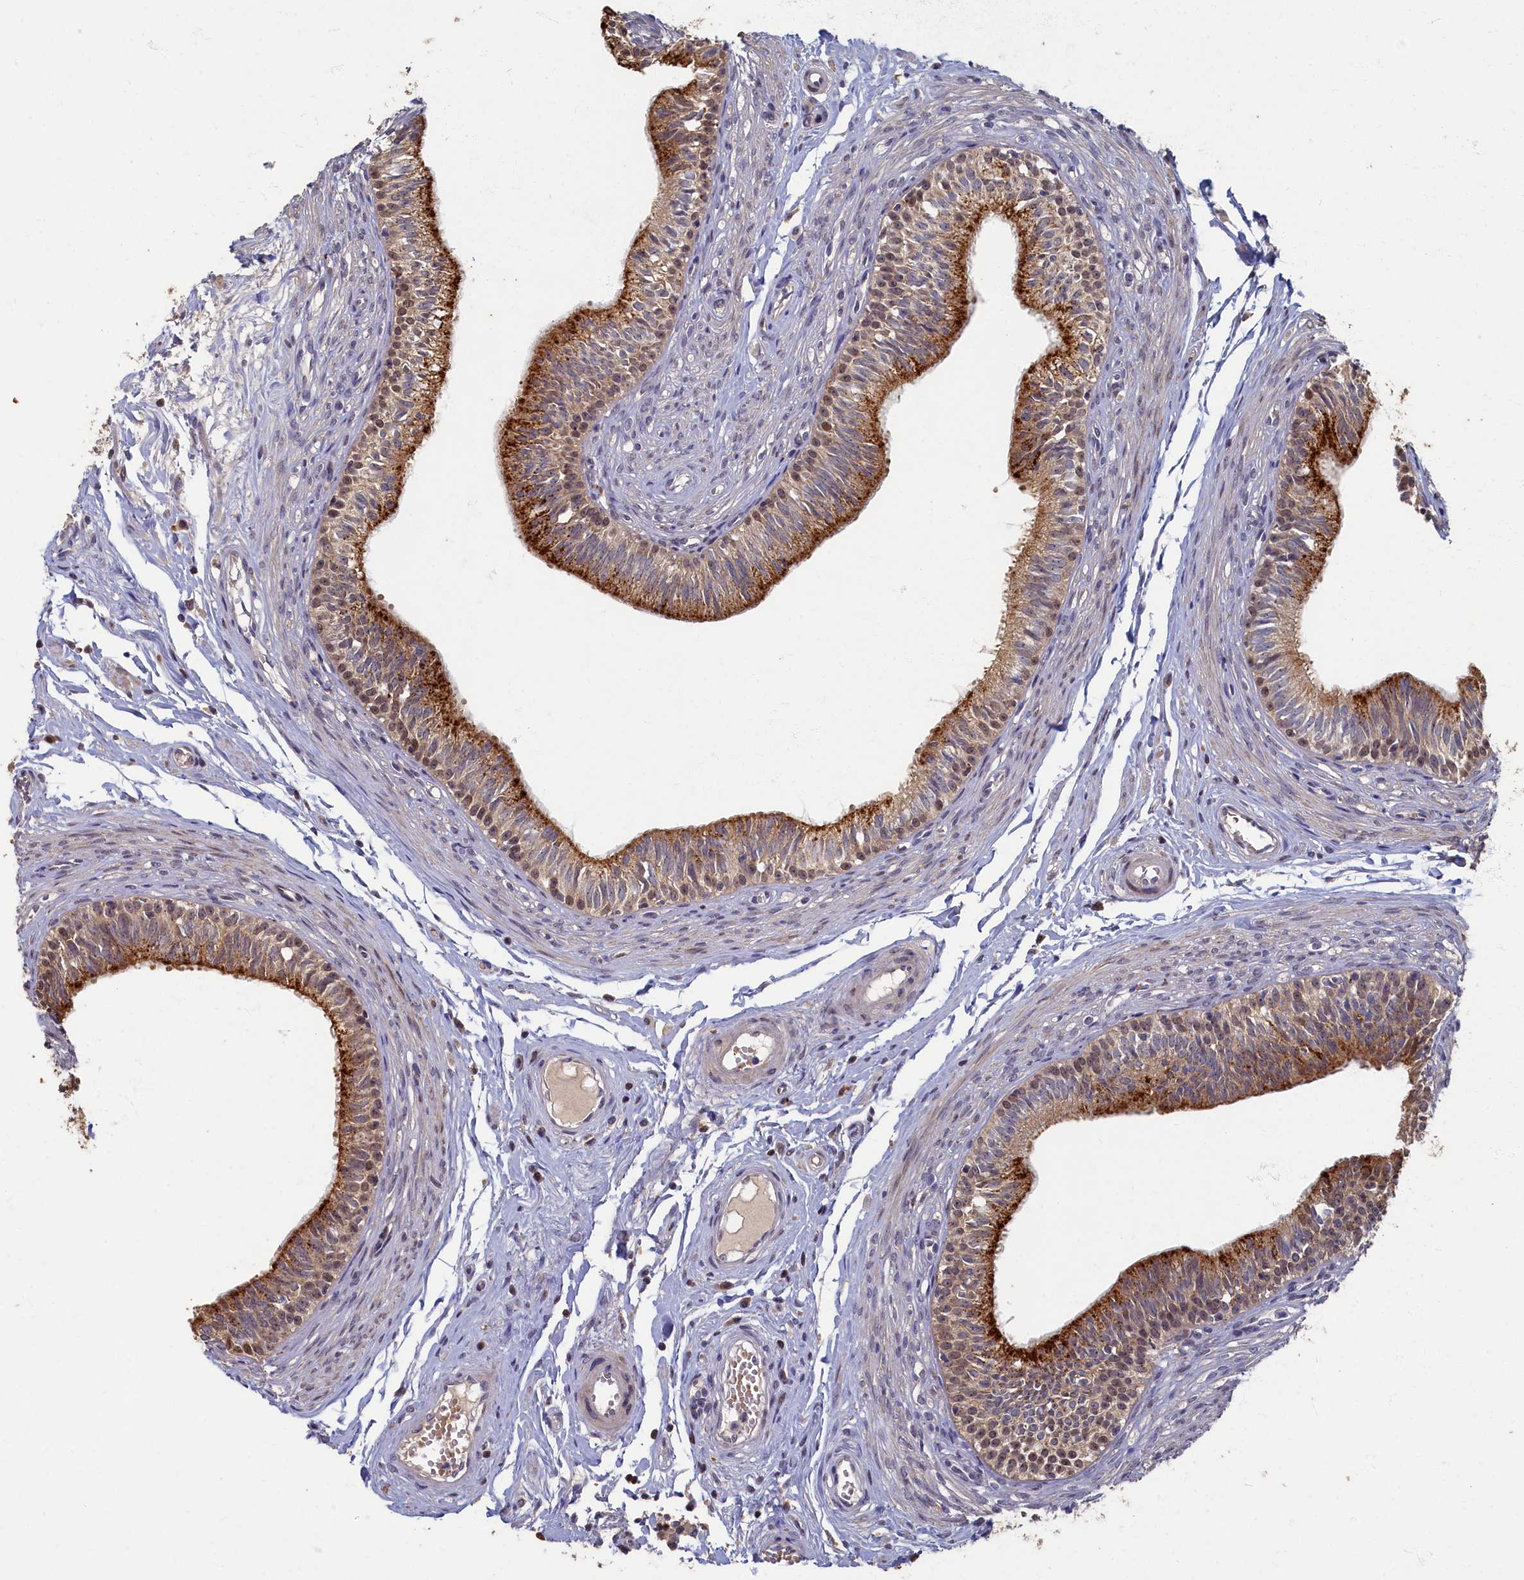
{"staining": {"intensity": "strong", "quantity": "25%-75%", "location": "cytoplasmic/membranous,nuclear"}, "tissue": "epididymis", "cell_type": "Glandular cells", "image_type": "normal", "snomed": [{"axis": "morphology", "description": "Normal tissue, NOS"}, {"axis": "topography", "description": "Epididymis, spermatic cord, NOS"}], "caption": "Glandular cells exhibit high levels of strong cytoplasmic/membranous,nuclear staining in about 25%-75% of cells in unremarkable epididymis.", "gene": "HUNK", "patient": {"sex": "male", "age": 22}}